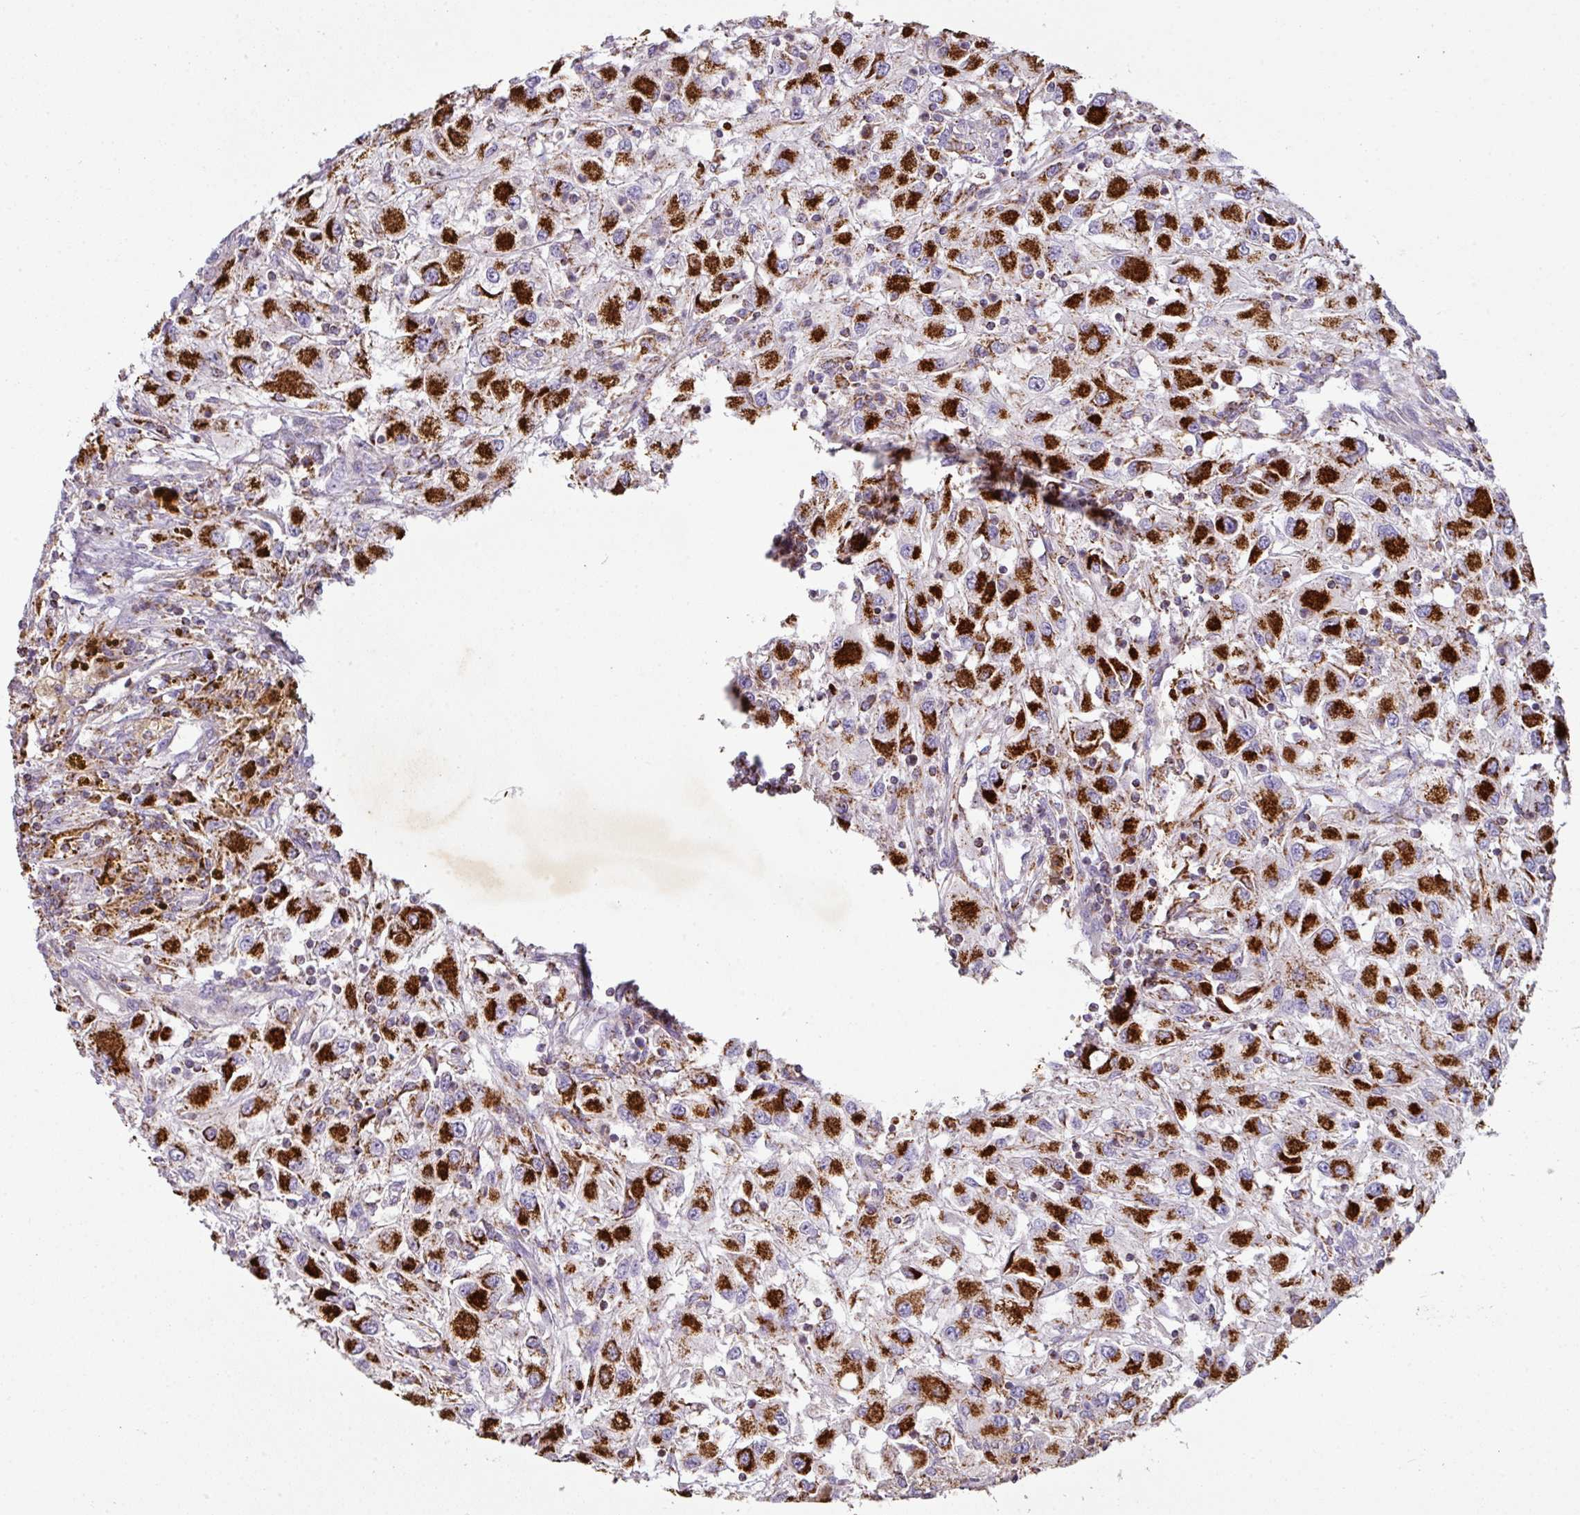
{"staining": {"intensity": "strong", "quantity": ">75%", "location": "cytoplasmic/membranous"}, "tissue": "renal cancer", "cell_type": "Tumor cells", "image_type": "cancer", "snomed": [{"axis": "morphology", "description": "Adenocarcinoma, NOS"}, {"axis": "topography", "description": "Kidney"}], "caption": "Renal cancer (adenocarcinoma) tissue reveals strong cytoplasmic/membranous staining in about >75% of tumor cells, visualized by immunohistochemistry.", "gene": "SQOR", "patient": {"sex": "female", "age": 67}}